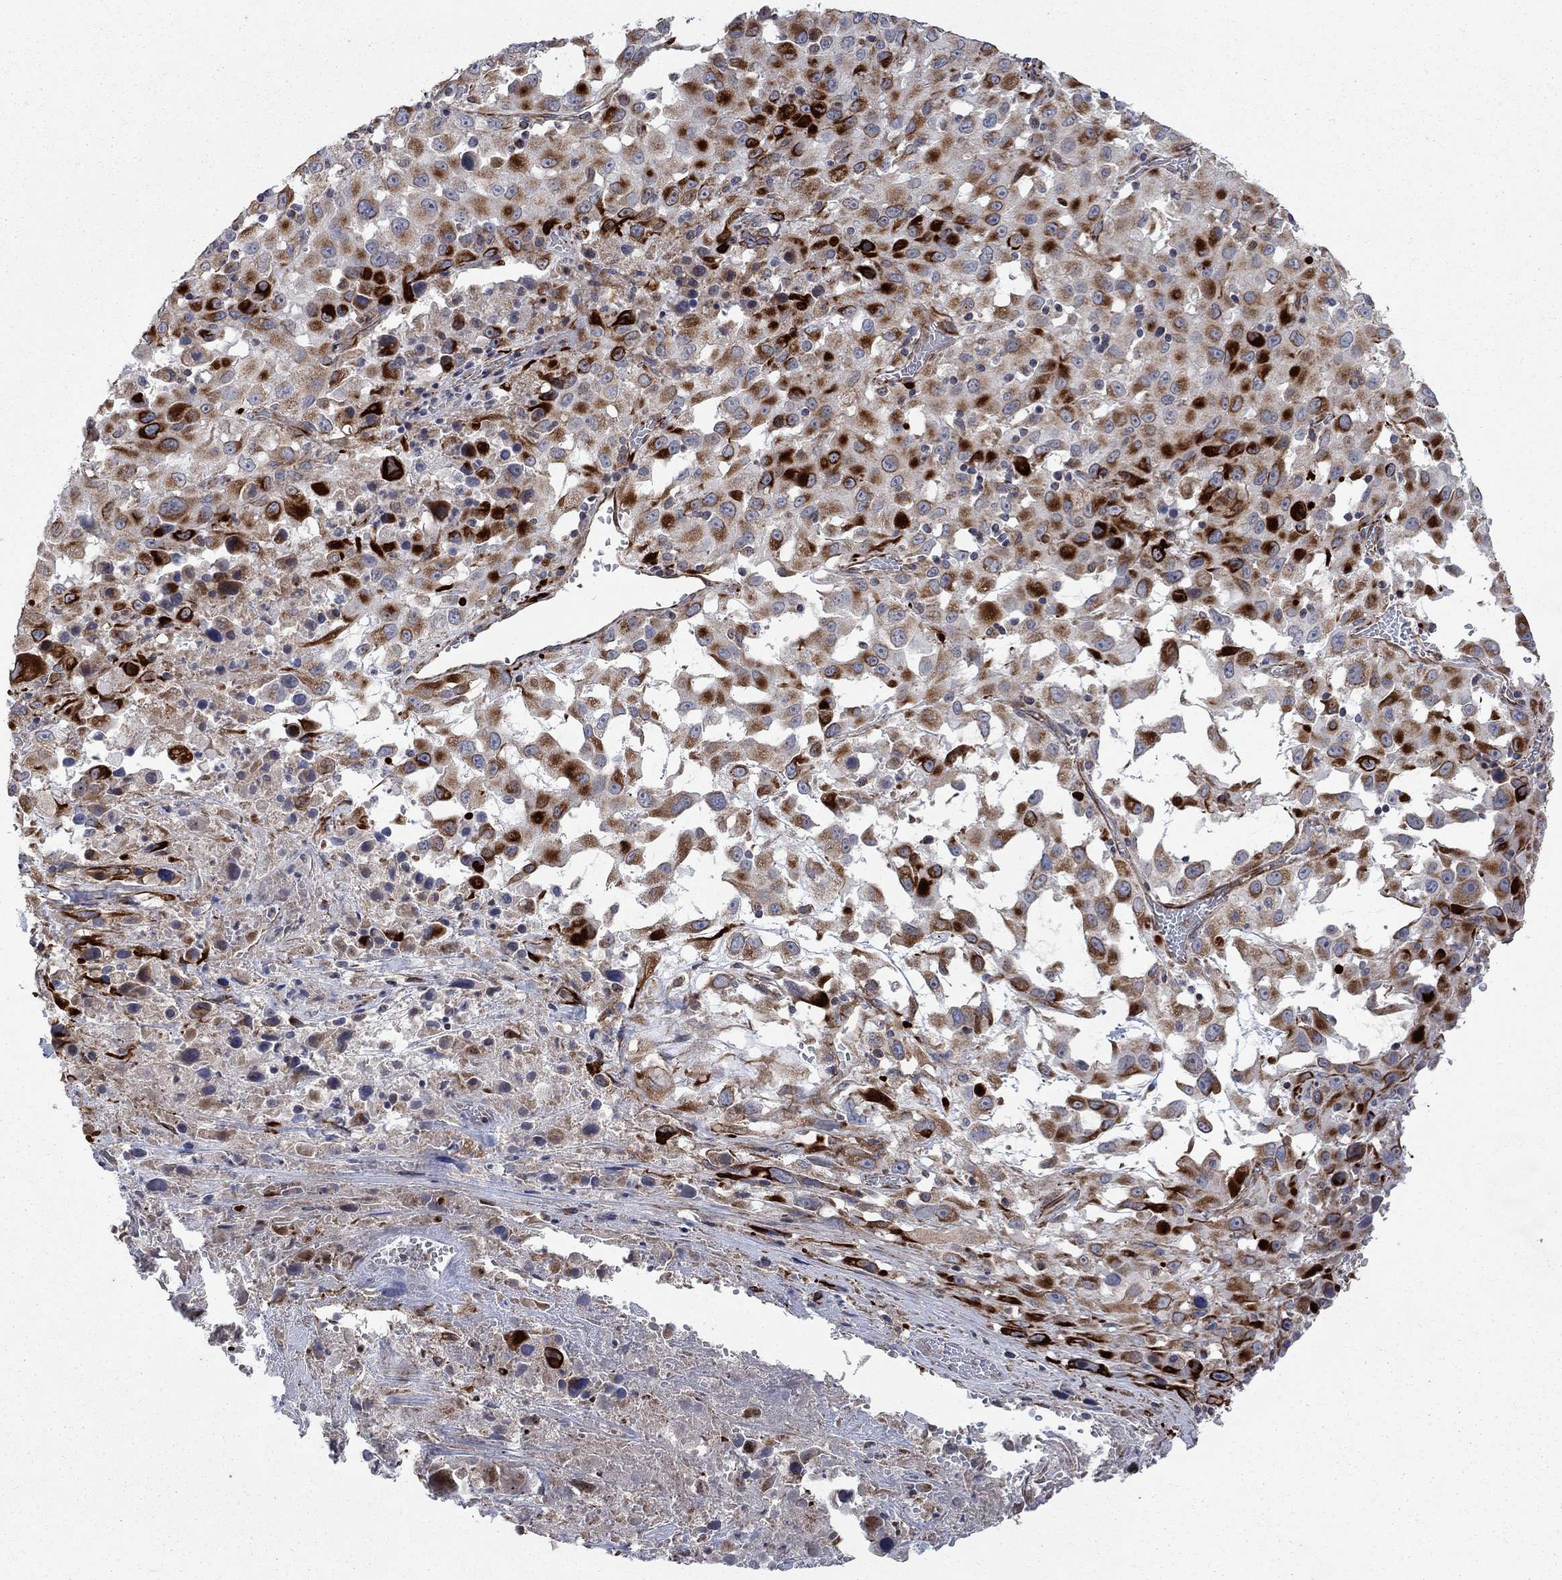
{"staining": {"intensity": "strong", "quantity": "25%-75%", "location": "cytoplasmic/membranous"}, "tissue": "melanoma", "cell_type": "Tumor cells", "image_type": "cancer", "snomed": [{"axis": "morphology", "description": "Malignant melanoma, Metastatic site"}, {"axis": "topography", "description": "Lymph node"}], "caption": "Immunohistochemical staining of malignant melanoma (metastatic site) demonstrates high levels of strong cytoplasmic/membranous staining in approximately 25%-75% of tumor cells.", "gene": "NDUFC1", "patient": {"sex": "male", "age": 50}}